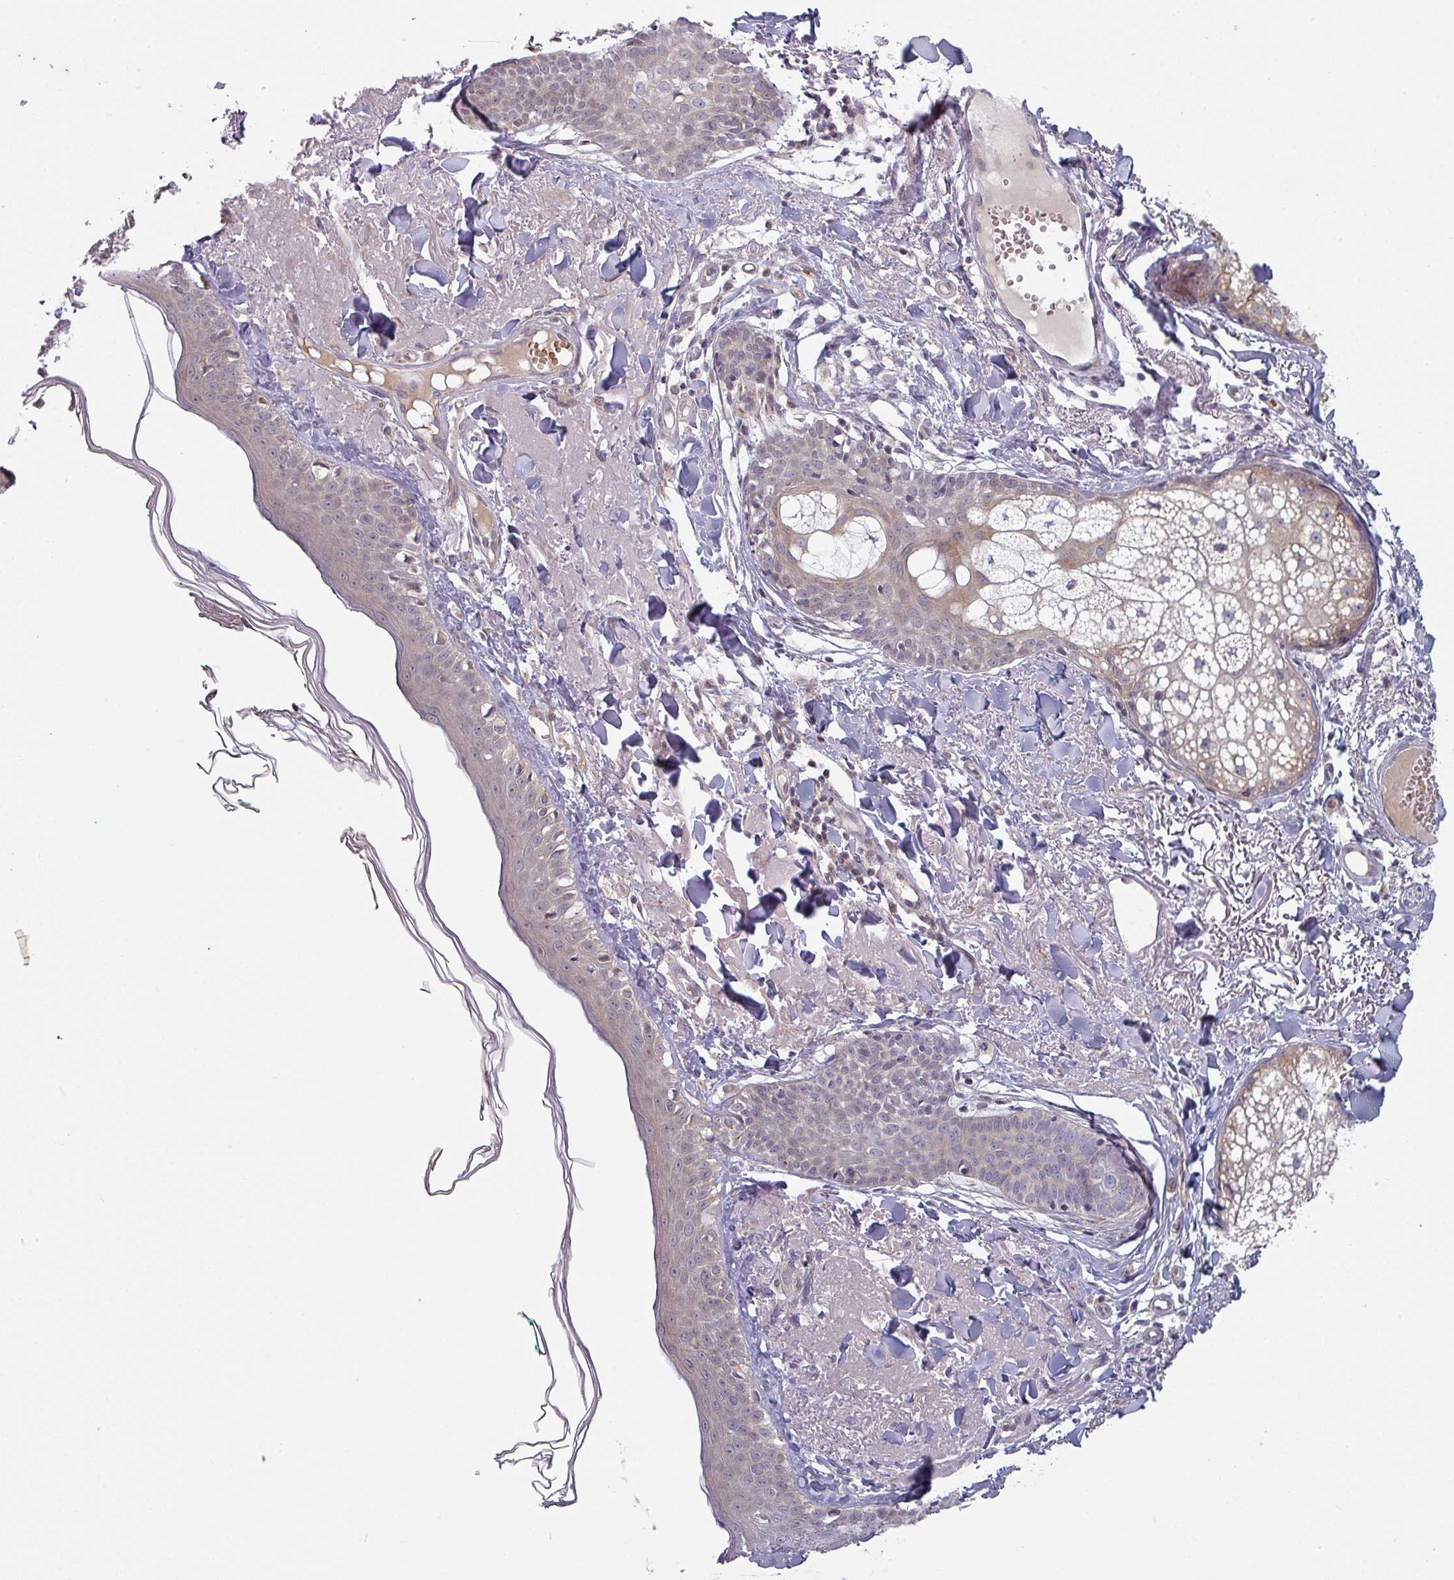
{"staining": {"intensity": "weak", "quantity": ">75%", "location": "cytoplasmic/membranous"}, "tissue": "skin", "cell_type": "Fibroblasts", "image_type": "normal", "snomed": [{"axis": "morphology", "description": "Normal tissue, NOS"}, {"axis": "morphology", "description": "Malignant melanoma, NOS"}, {"axis": "topography", "description": "Skin"}], "caption": "Immunohistochemical staining of unremarkable skin shows low levels of weak cytoplasmic/membranous staining in approximately >75% of fibroblasts. (brown staining indicates protein expression, while blue staining denotes nuclei).", "gene": "PLEKHJ1", "patient": {"sex": "male", "age": 80}}